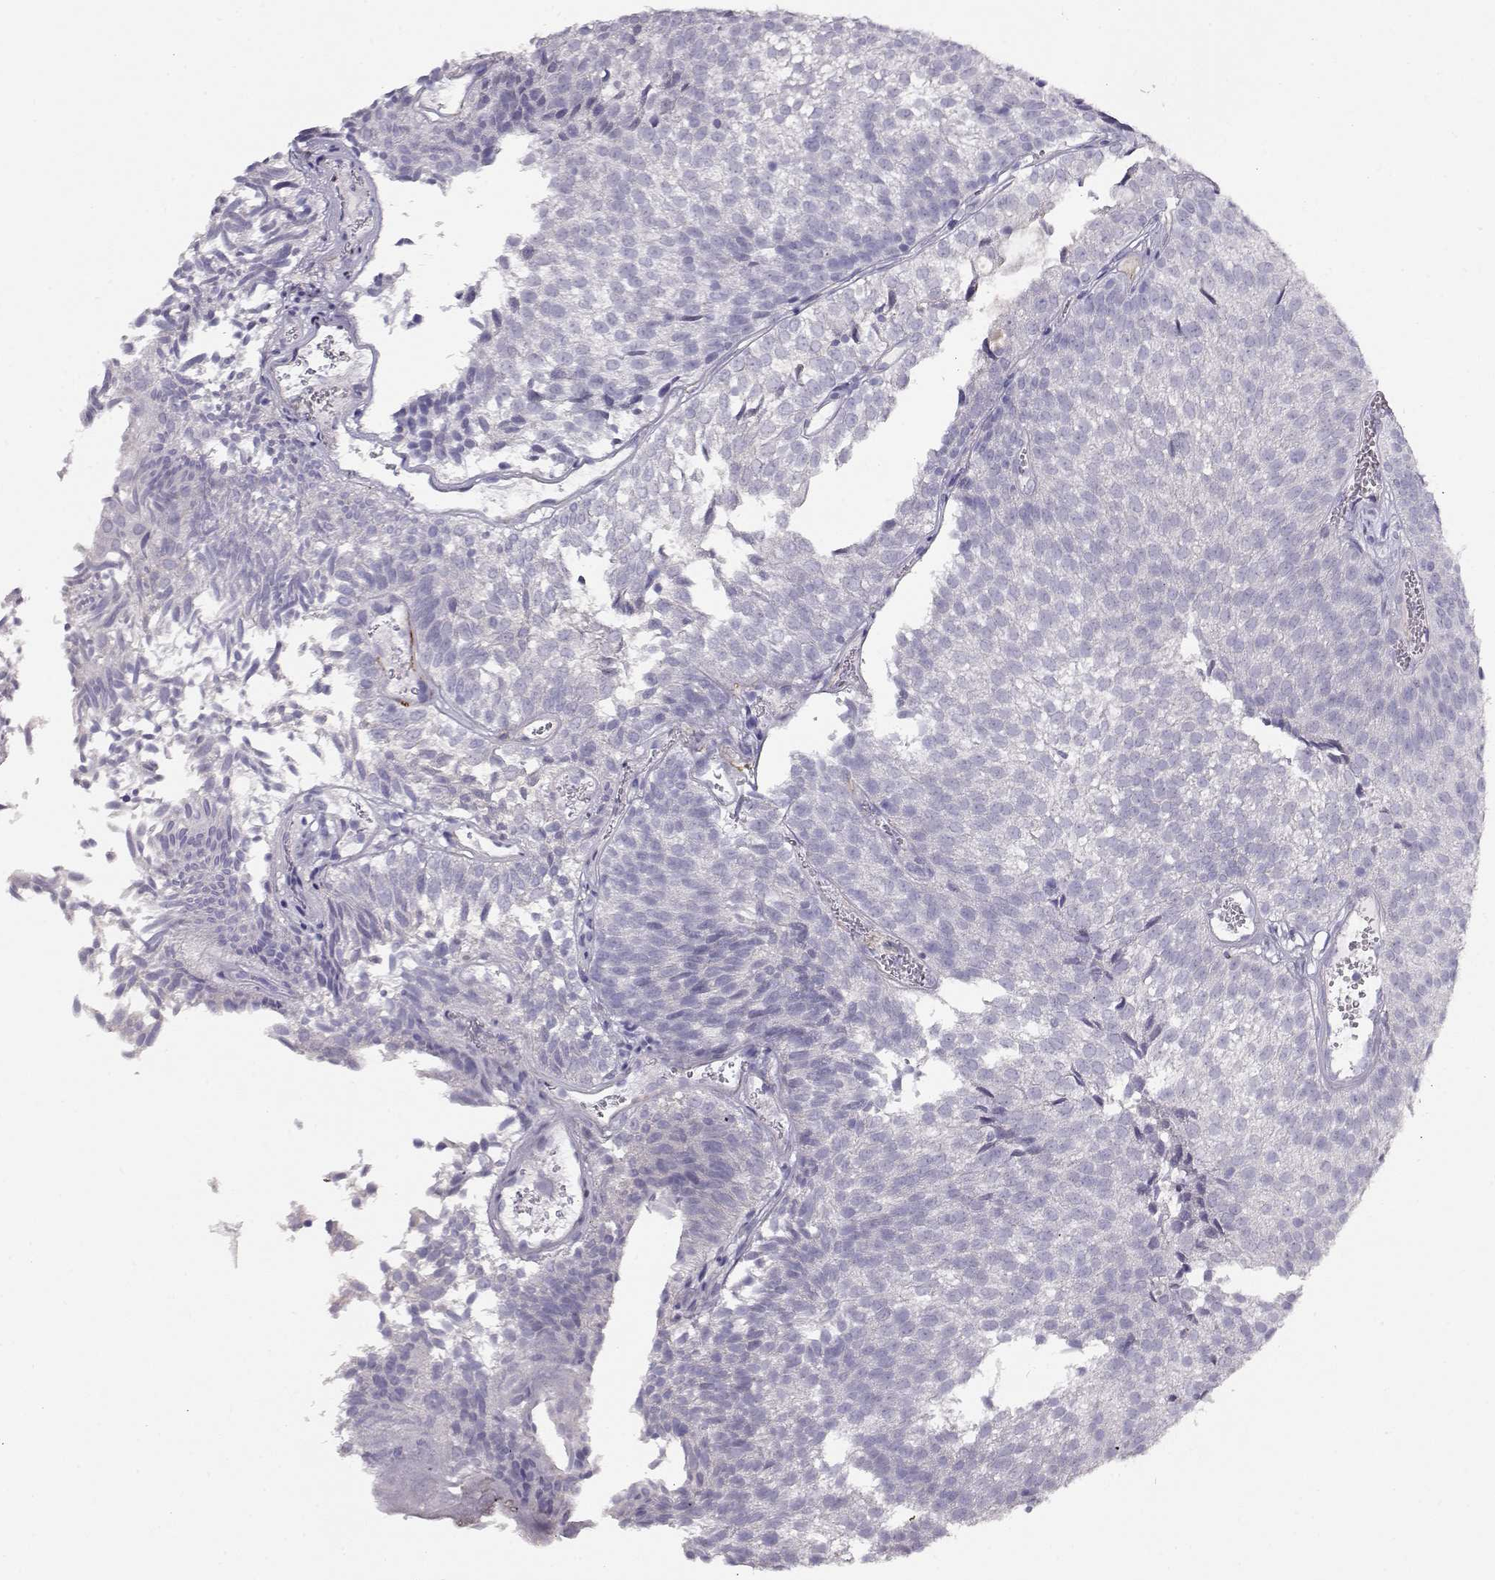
{"staining": {"intensity": "negative", "quantity": "none", "location": "none"}, "tissue": "urothelial cancer", "cell_type": "Tumor cells", "image_type": "cancer", "snomed": [{"axis": "morphology", "description": "Urothelial carcinoma, Low grade"}, {"axis": "topography", "description": "Urinary bladder"}], "caption": "Tumor cells are negative for brown protein staining in urothelial carcinoma (low-grade). (Stains: DAB immunohistochemistry with hematoxylin counter stain, Microscopy: brightfield microscopy at high magnification).", "gene": "RBM44", "patient": {"sex": "male", "age": 52}}